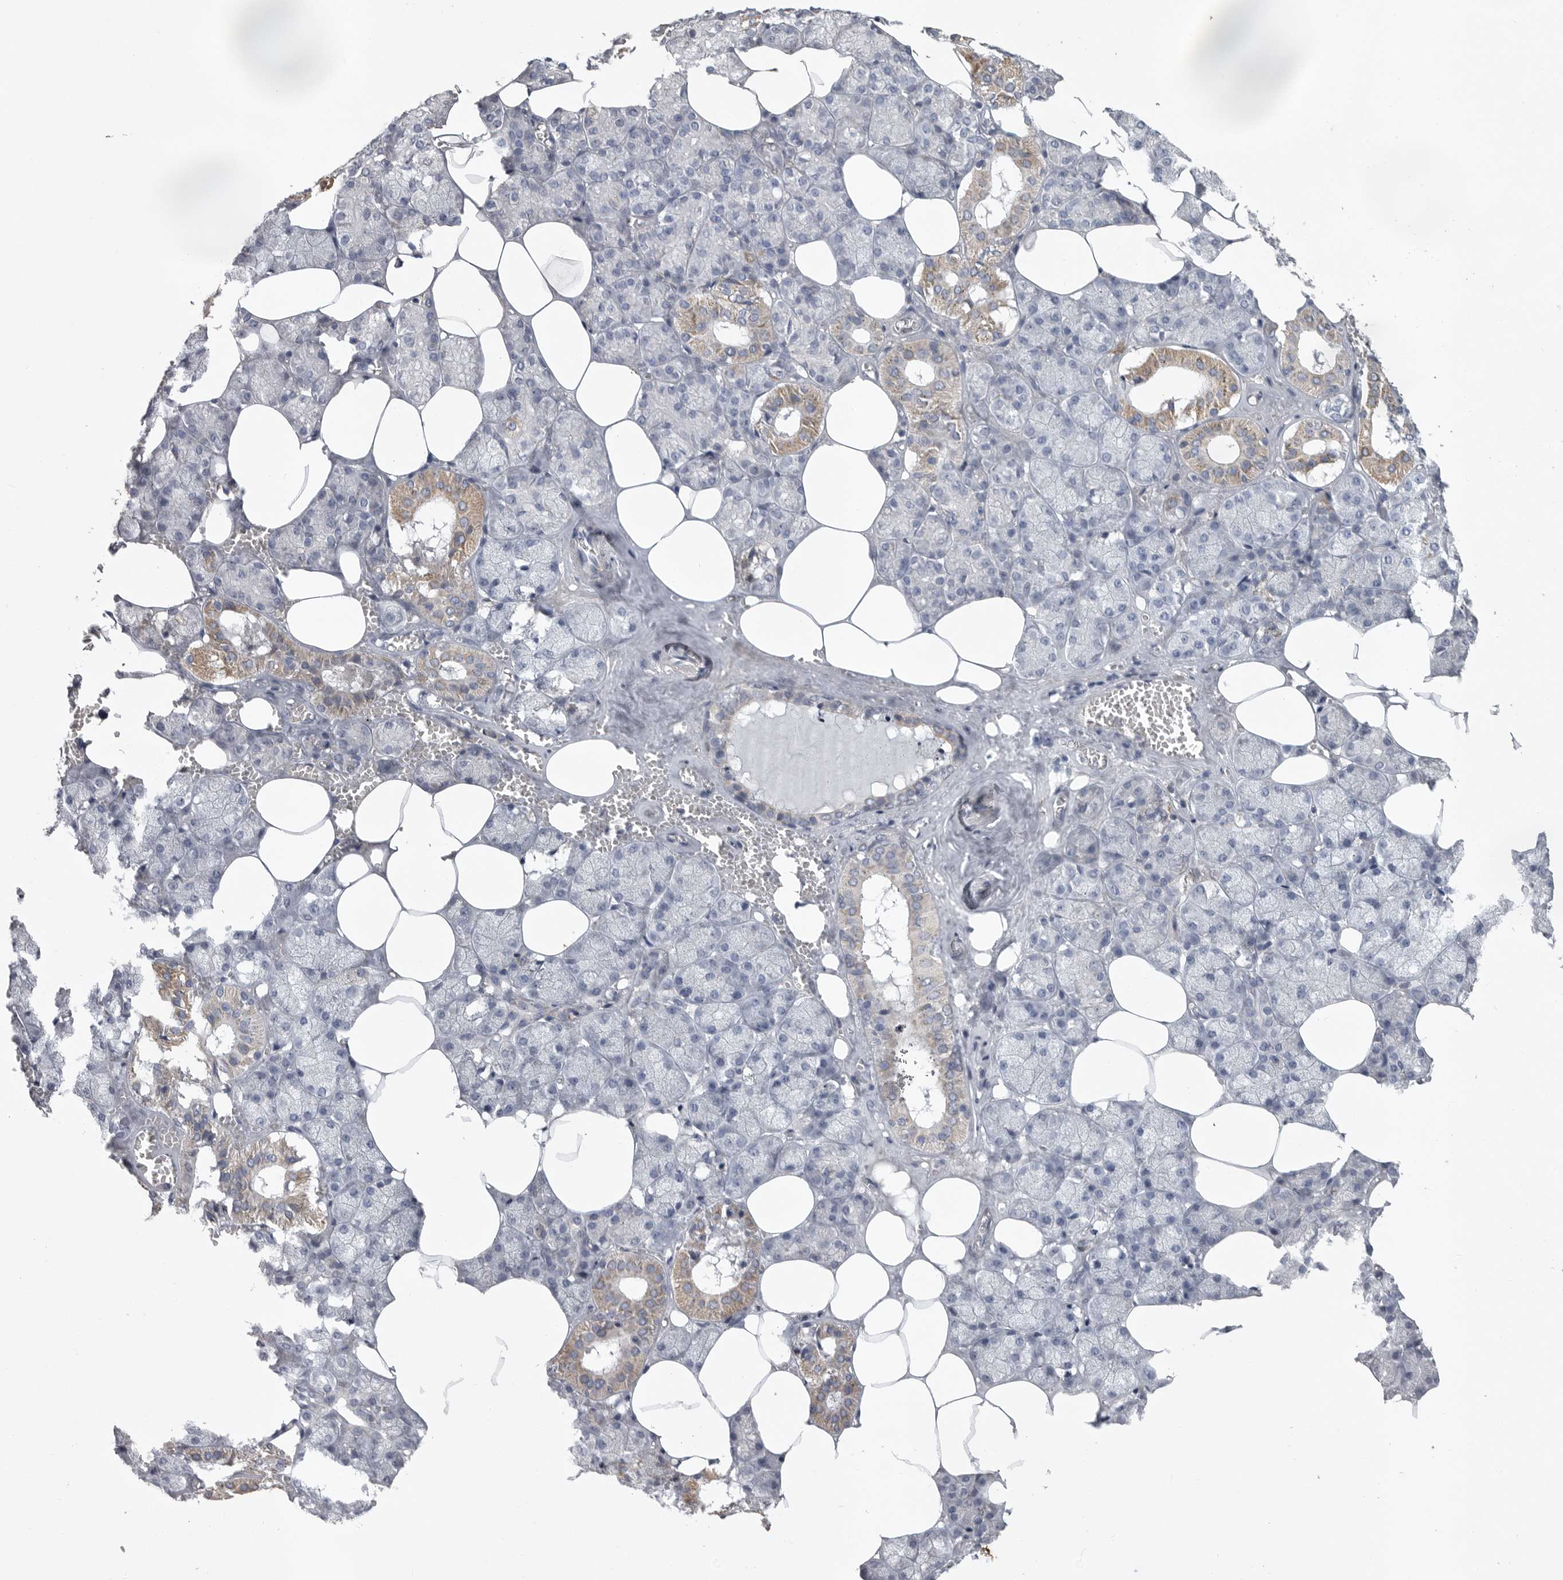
{"staining": {"intensity": "moderate", "quantity": "<25%", "location": "cytoplasmic/membranous"}, "tissue": "salivary gland", "cell_type": "Glandular cells", "image_type": "normal", "snomed": [{"axis": "morphology", "description": "Normal tissue, NOS"}, {"axis": "topography", "description": "Salivary gland"}], "caption": "IHC photomicrograph of normal salivary gland: salivary gland stained using immunohistochemistry exhibits low levels of moderate protein expression localized specifically in the cytoplasmic/membranous of glandular cells, appearing as a cytoplasmic/membranous brown color.", "gene": "CRP", "patient": {"sex": "male", "age": 62}}